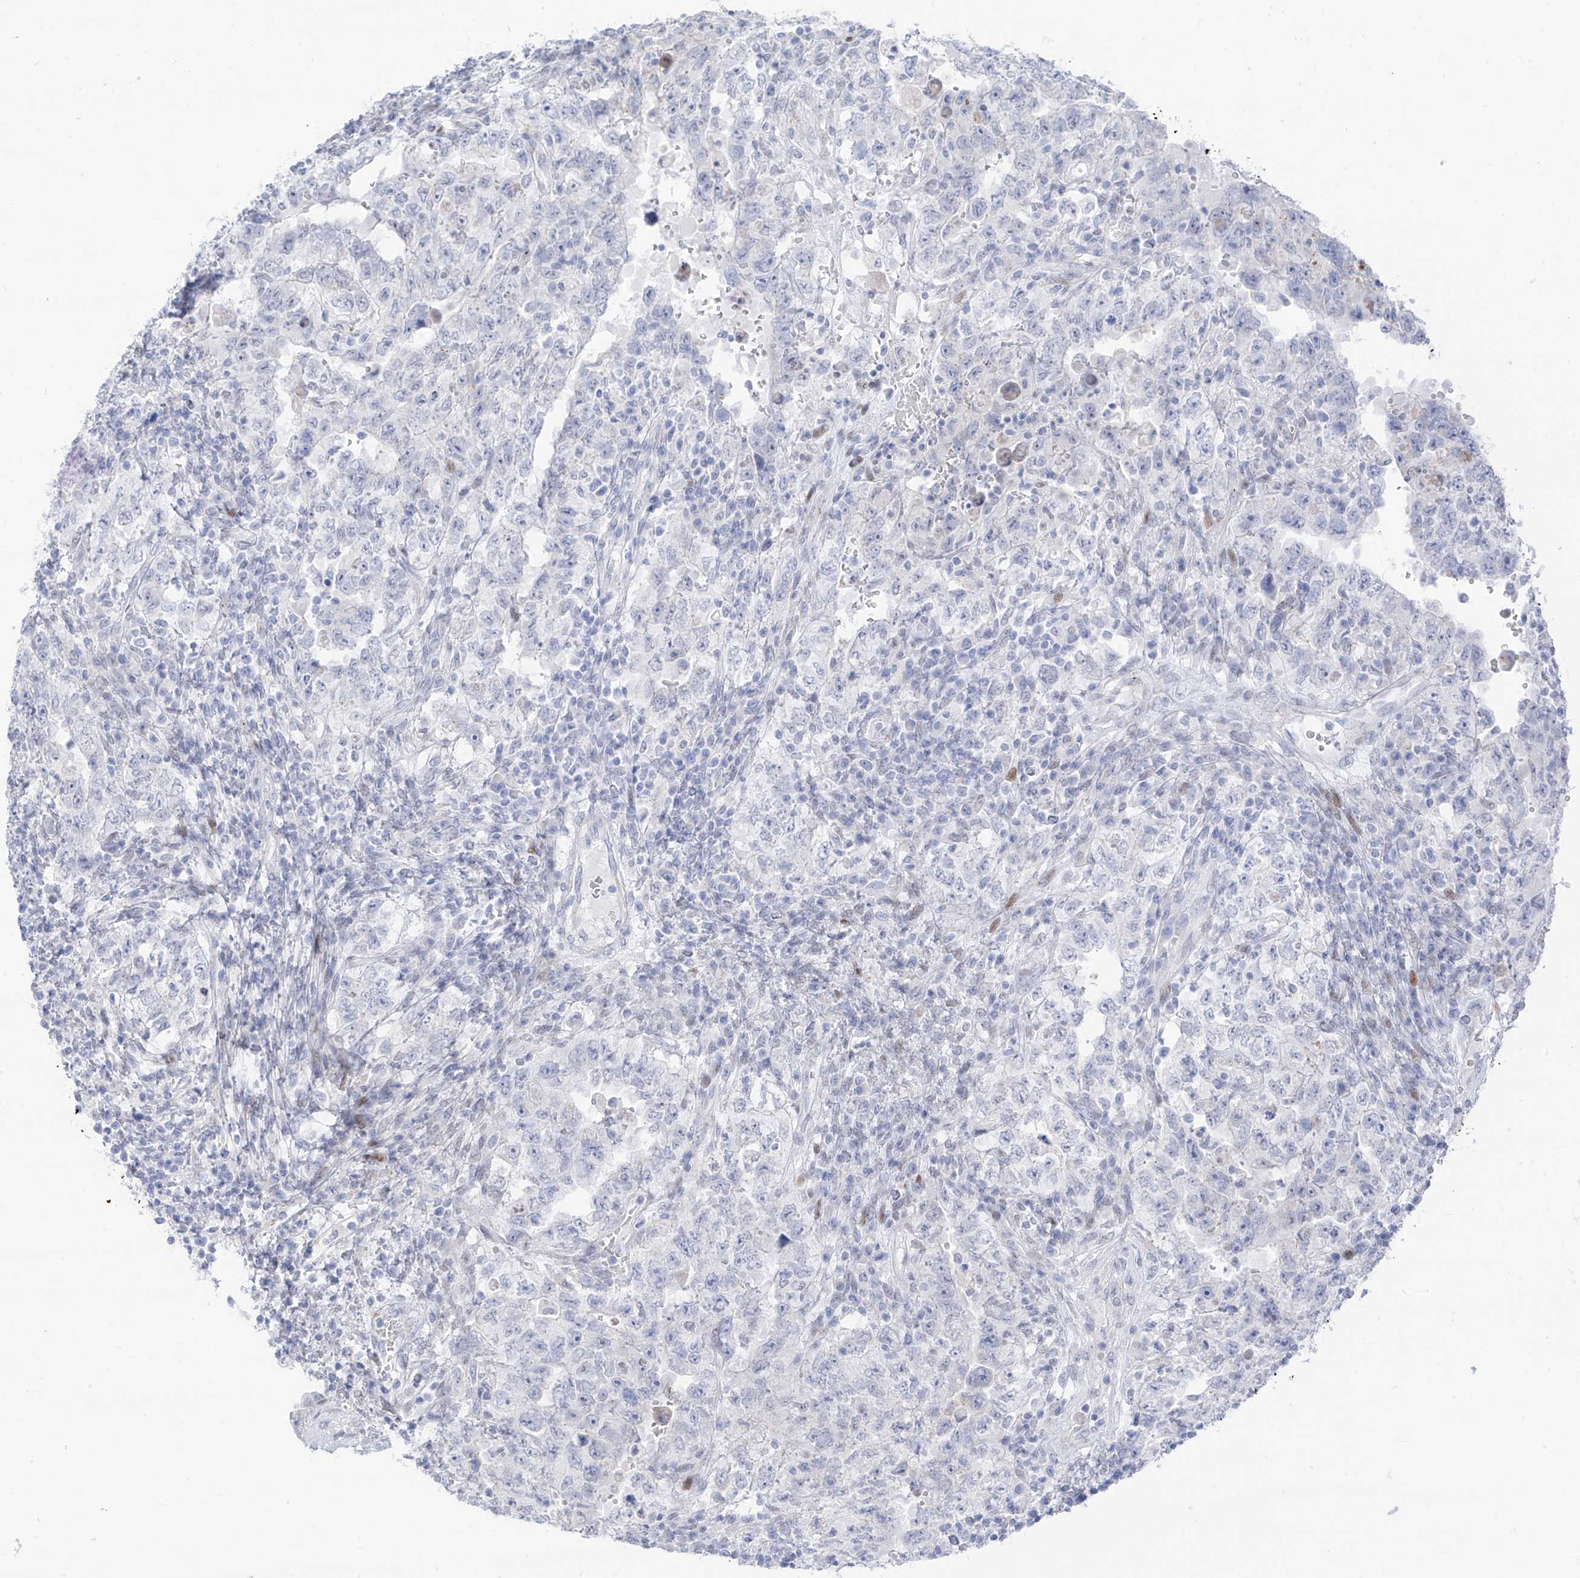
{"staining": {"intensity": "negative", "quantity": "none", "location": "none"}, "tissue": "testis cancer", "cell_type": "Tumor cells", "image_type": "cancer", "snomed": [{"axis": "morphology", "description": "Carcinoma, Embryonal, NOS"}, {"axis": "topography", "description": "Testis"}], "caption": "Tumor cells show no significant protein expression in testis cancer.", "gene": "PSPH", "patient": {"sex": "male", "age": 26}}